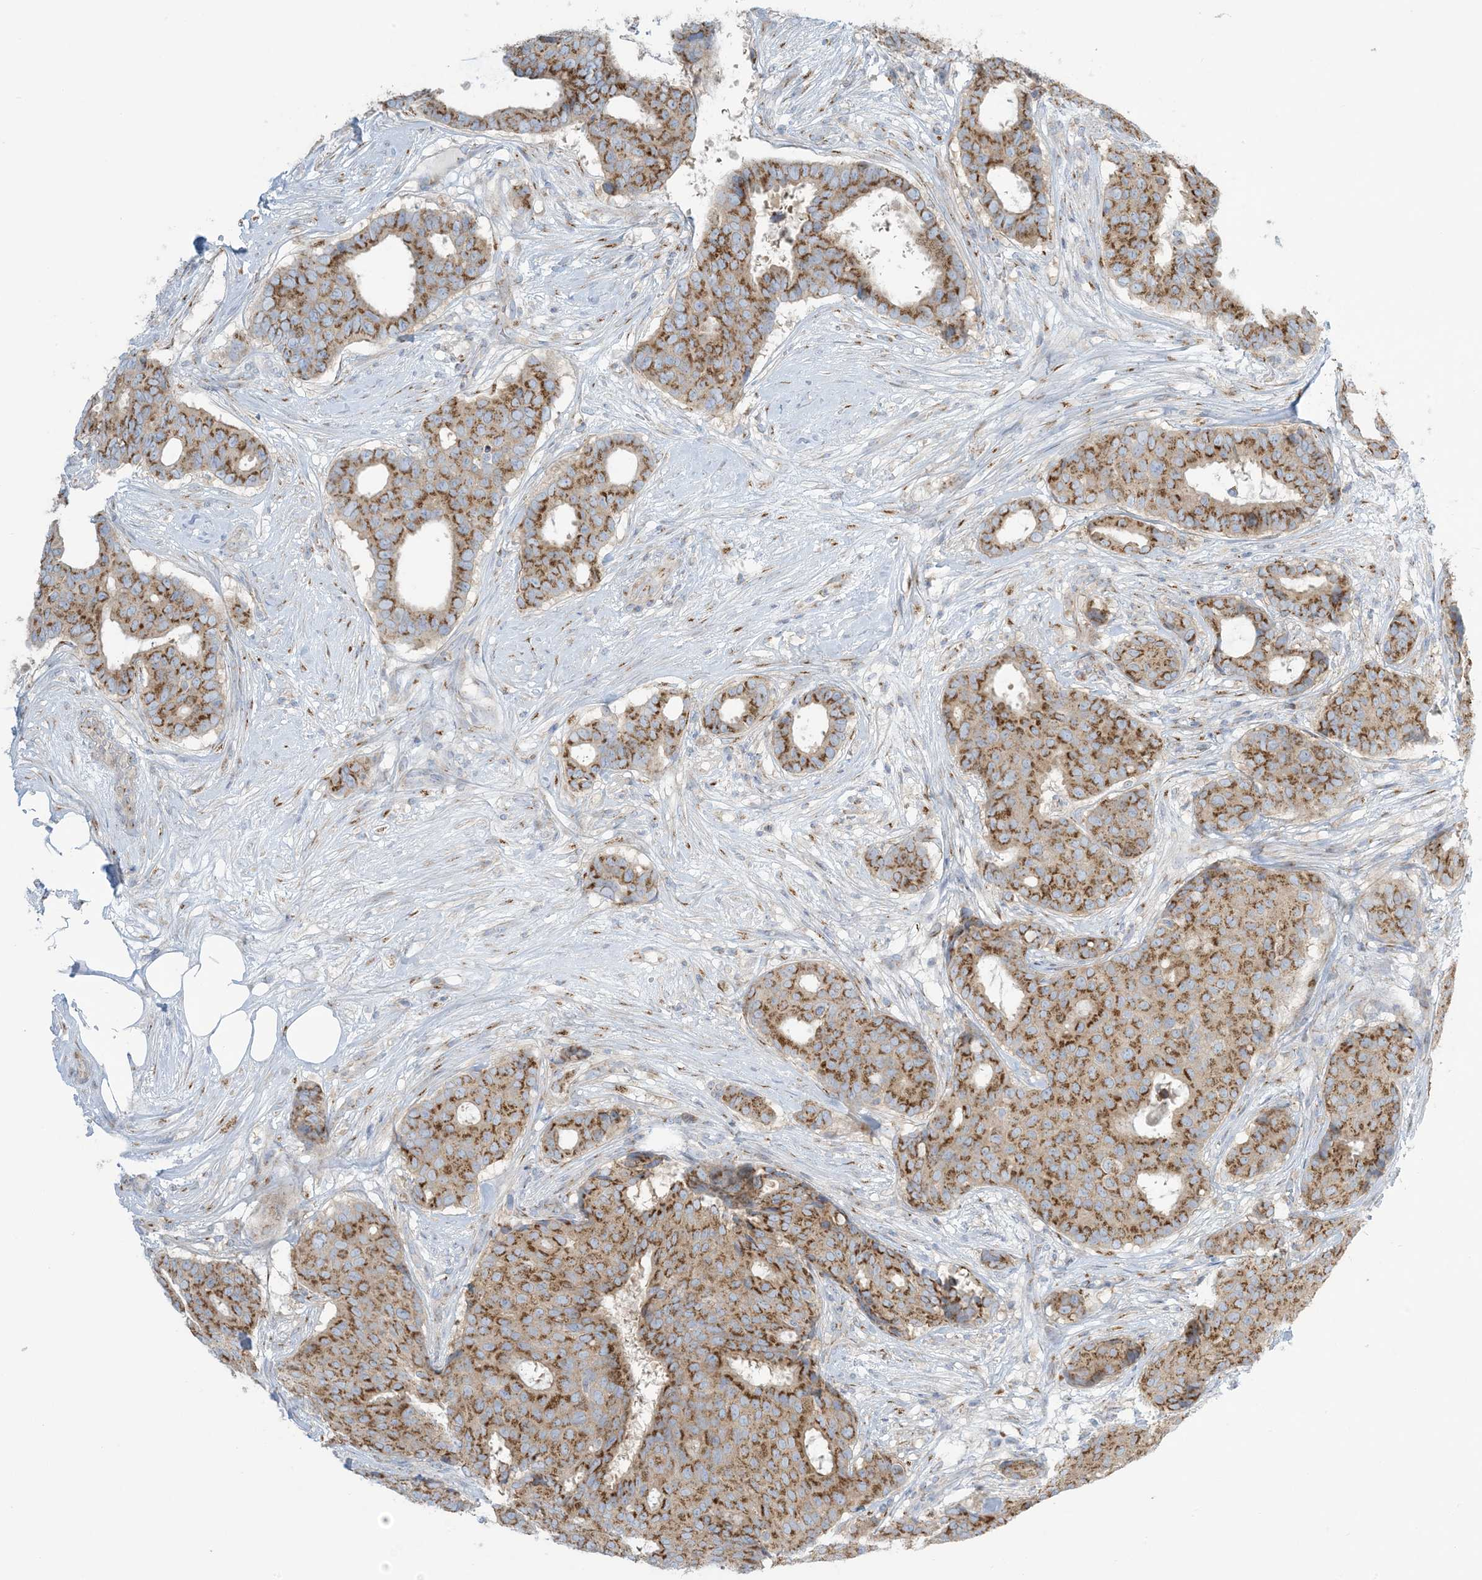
{"staining": {"intensity": "moderate", "quantity": ">75%", "location": "cytoplasmic/membranous"}, "tissue": "breast cancer", "cell_type": "Tumor cells", "image_type": "cancer", "snomed": [{"axis": "morphology", "description": "Duct carcinoma"}, {"axis": "topography", "description": "Breast"}], "caption": "Brown immunohistochemical staining in breast infiltrating ductal carcinoma shows moderate cytoplasmic/membranous staining in about >75% of tumor cells.", "gene": "AFTPH", "patient": {"sex": "female", "age": 75}}